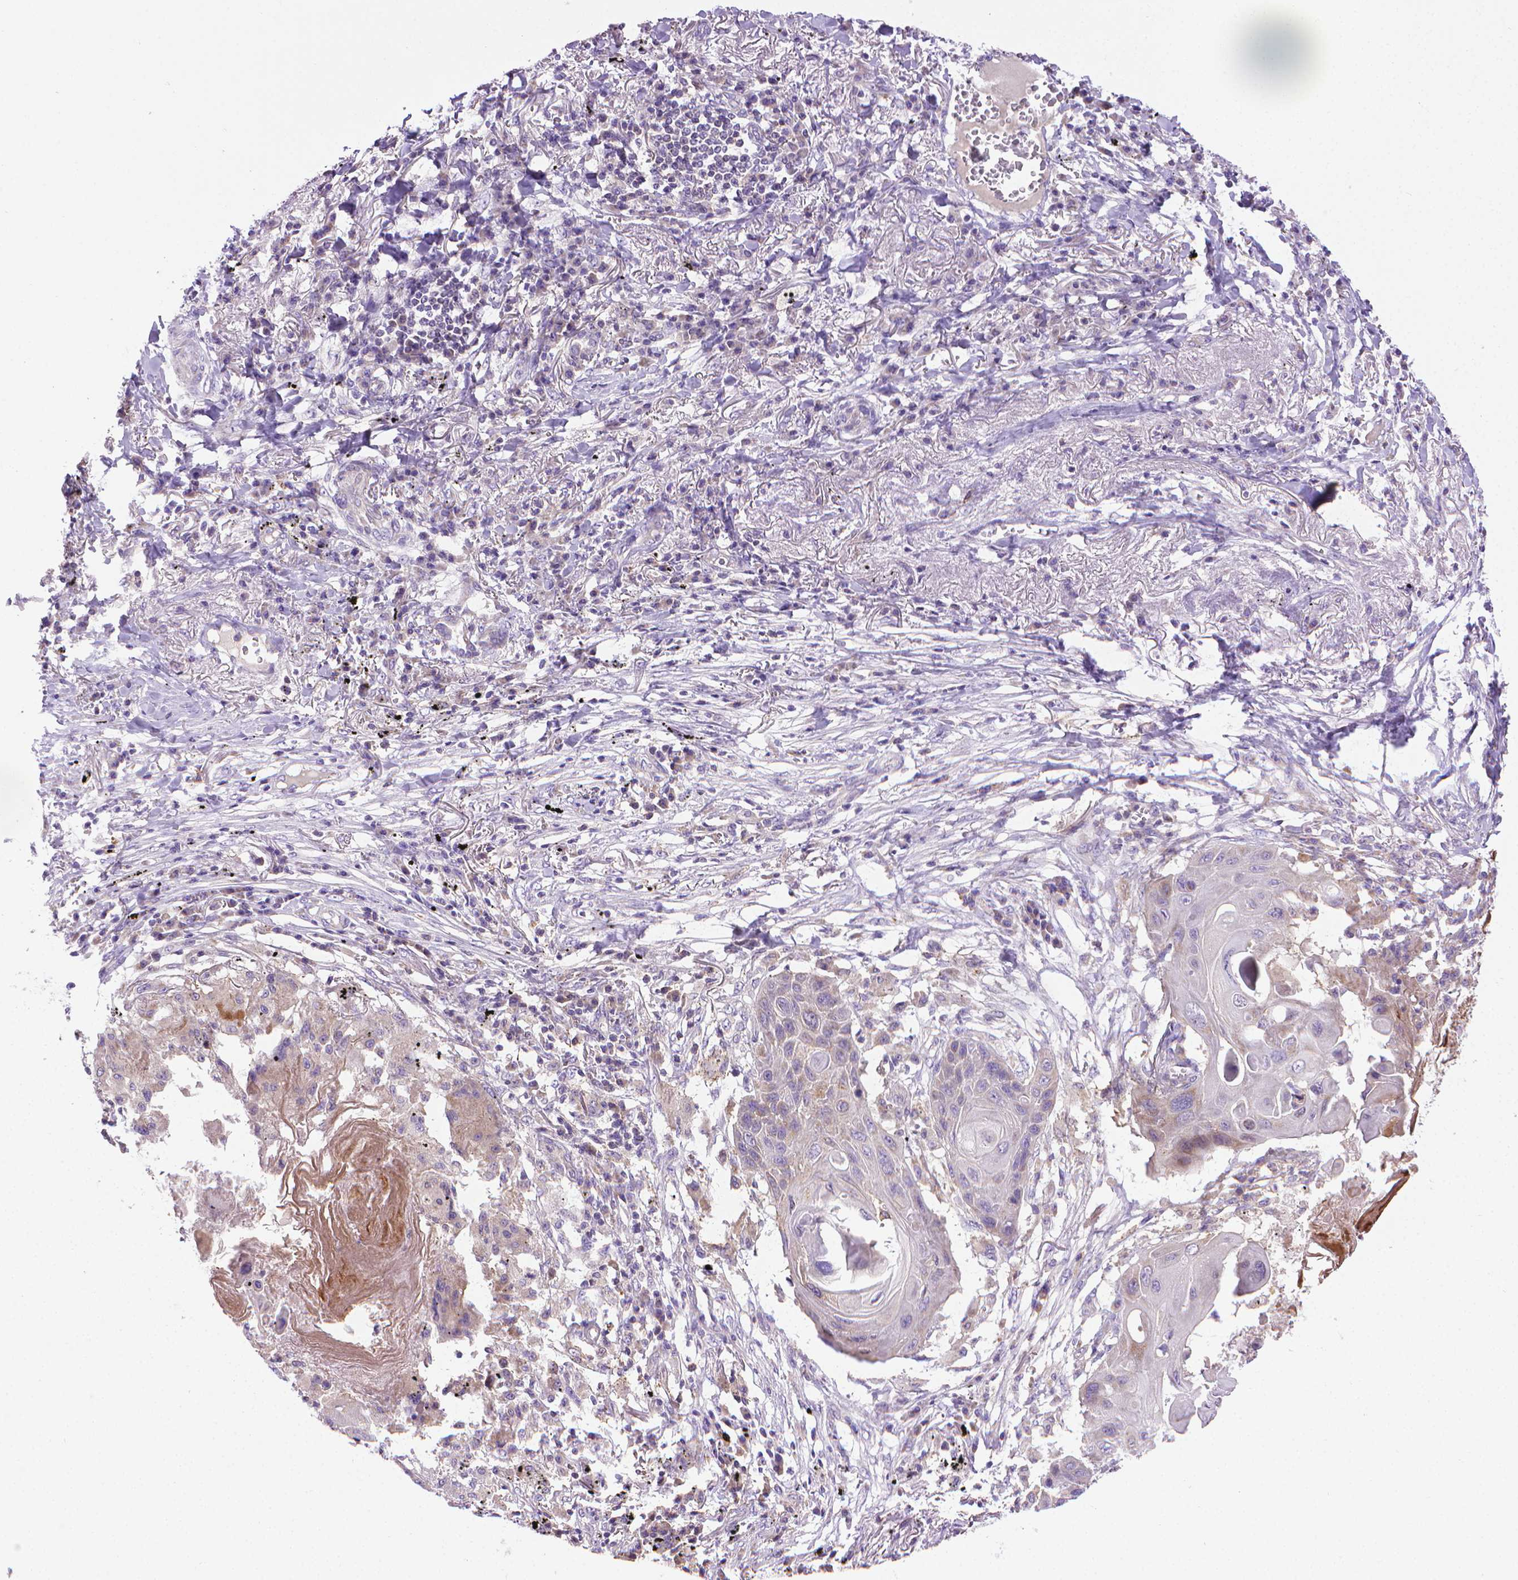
{"staining": {"intensity": "negative", "quantity": "none", "location": "none"}, "tissue": "lung cancer", "cell_type": "Tumor cells", "image_type": "cancer", "snomed": [{"axis": "morphology", "description": "Squamous cell carcinoma, NOS"}, {"axis": "topography", "description": "Lung"}], "caption": "High power microscopy image of an immunohistochemistry image of lung squamous cell carcinoma, revealing no significant staining in tumor cells.", "gene": "SLC51B", "patient": {"sex": "male", "age": 78}}